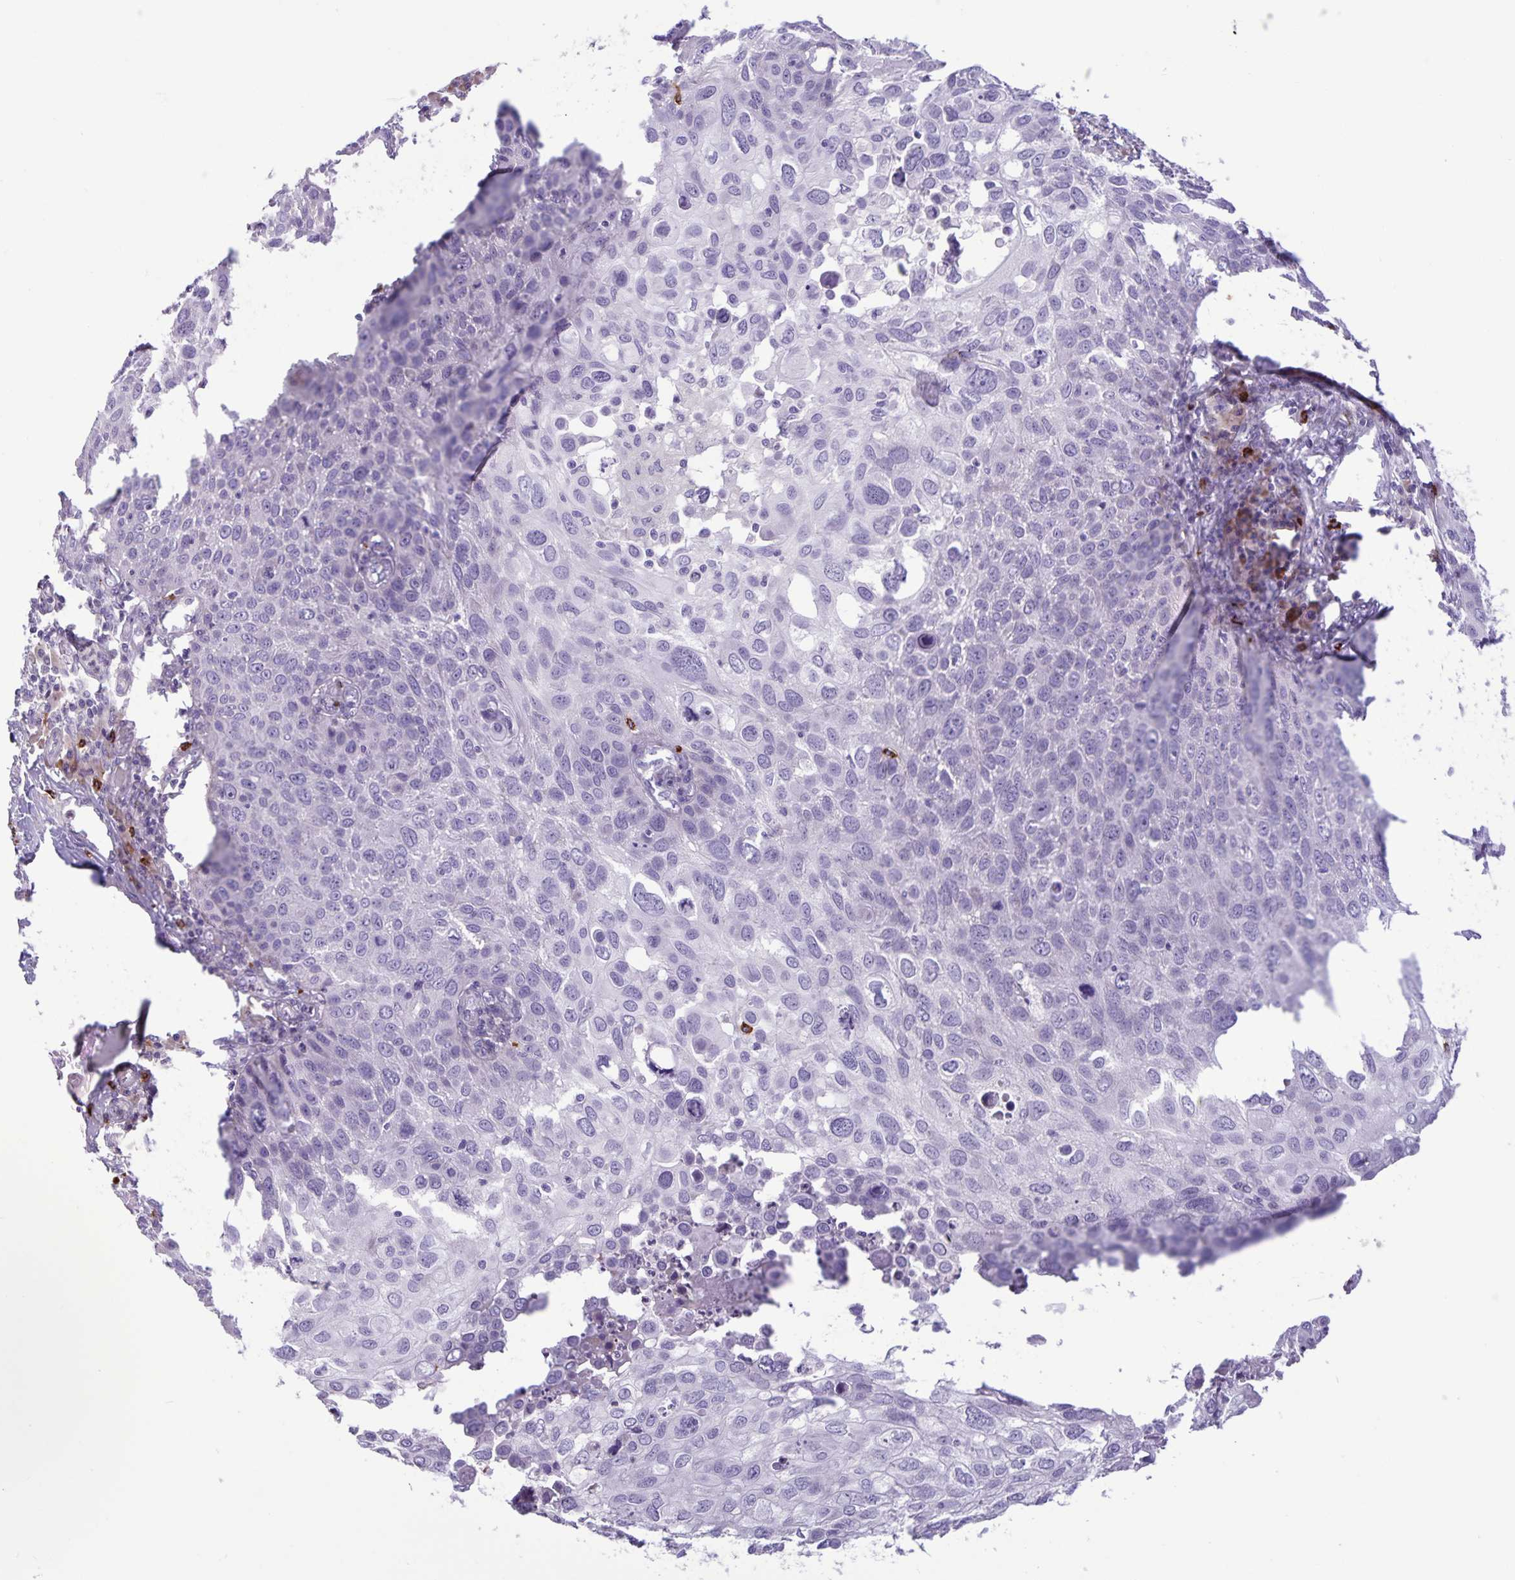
{"staining": {"intensity": "negative", "quantity": "none", "location": "none"}, "tissue": "skin cancer", "cell_type": "Tumor cells", "image_type": "cancer", "snomed": [{"axis": "morphology", "description": "Squamous cell carcinoma, NOS"}, {"axis": "topography", "description": "Skin"}], "caption": "DAB (3,3'-diaminobenzidine) immunohistochemical staining of skin squamous cell carcinoma reveals no significant staining in tumor cells.", "gene": "IBTK", "patient": {"sex": "male", "age": 87}}